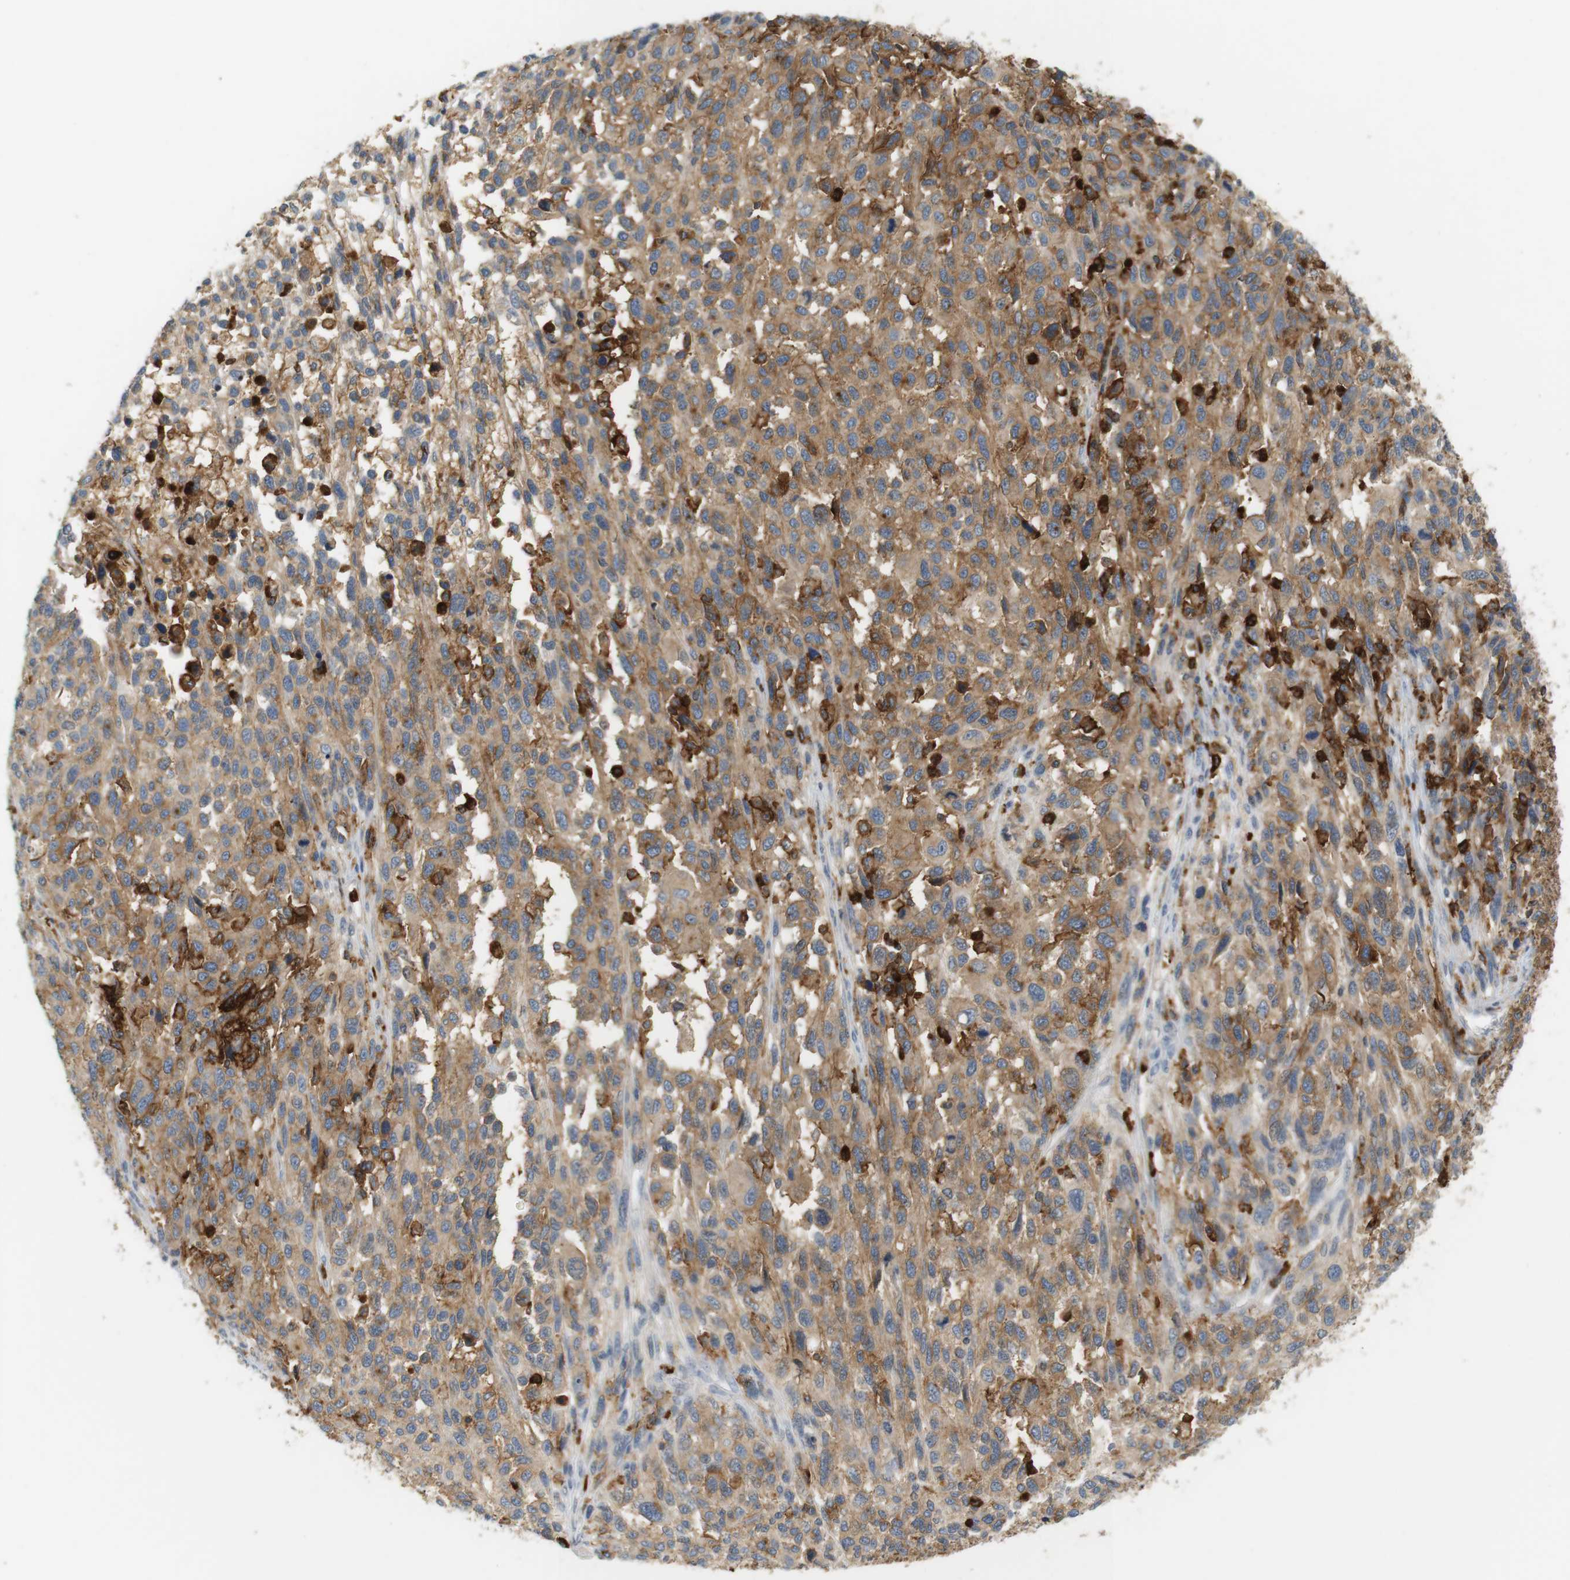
{"staining": {"intensity": "moderate", "quantity": ">75%", "location": "cytoplasmic/membranous"}, "tissue": "melanoma", "cell_type": "Tumor cells", "image_type": "cancer", "snomed": [{"axis": "morphology", "description": "Malignant melanoma, Metastatic site"}, {"axis": "topography", "description": "Lymph node"}], "caption": "IHC staining of malignant melanoma (metastatic site), which reveals medium levels of moderate cytoplasmic/membranous staining in about >75% of tumor cells indicating moderate cytoplasmic/membranous protein expression. The staining was performed using DAB (3,3'-diaminobenzidine) (brown) for protein detection and nuclei were counterstained in hematoxylin (blue).", "gene": "SIRPA", "patient": {"sex": "male", "age": 61}}